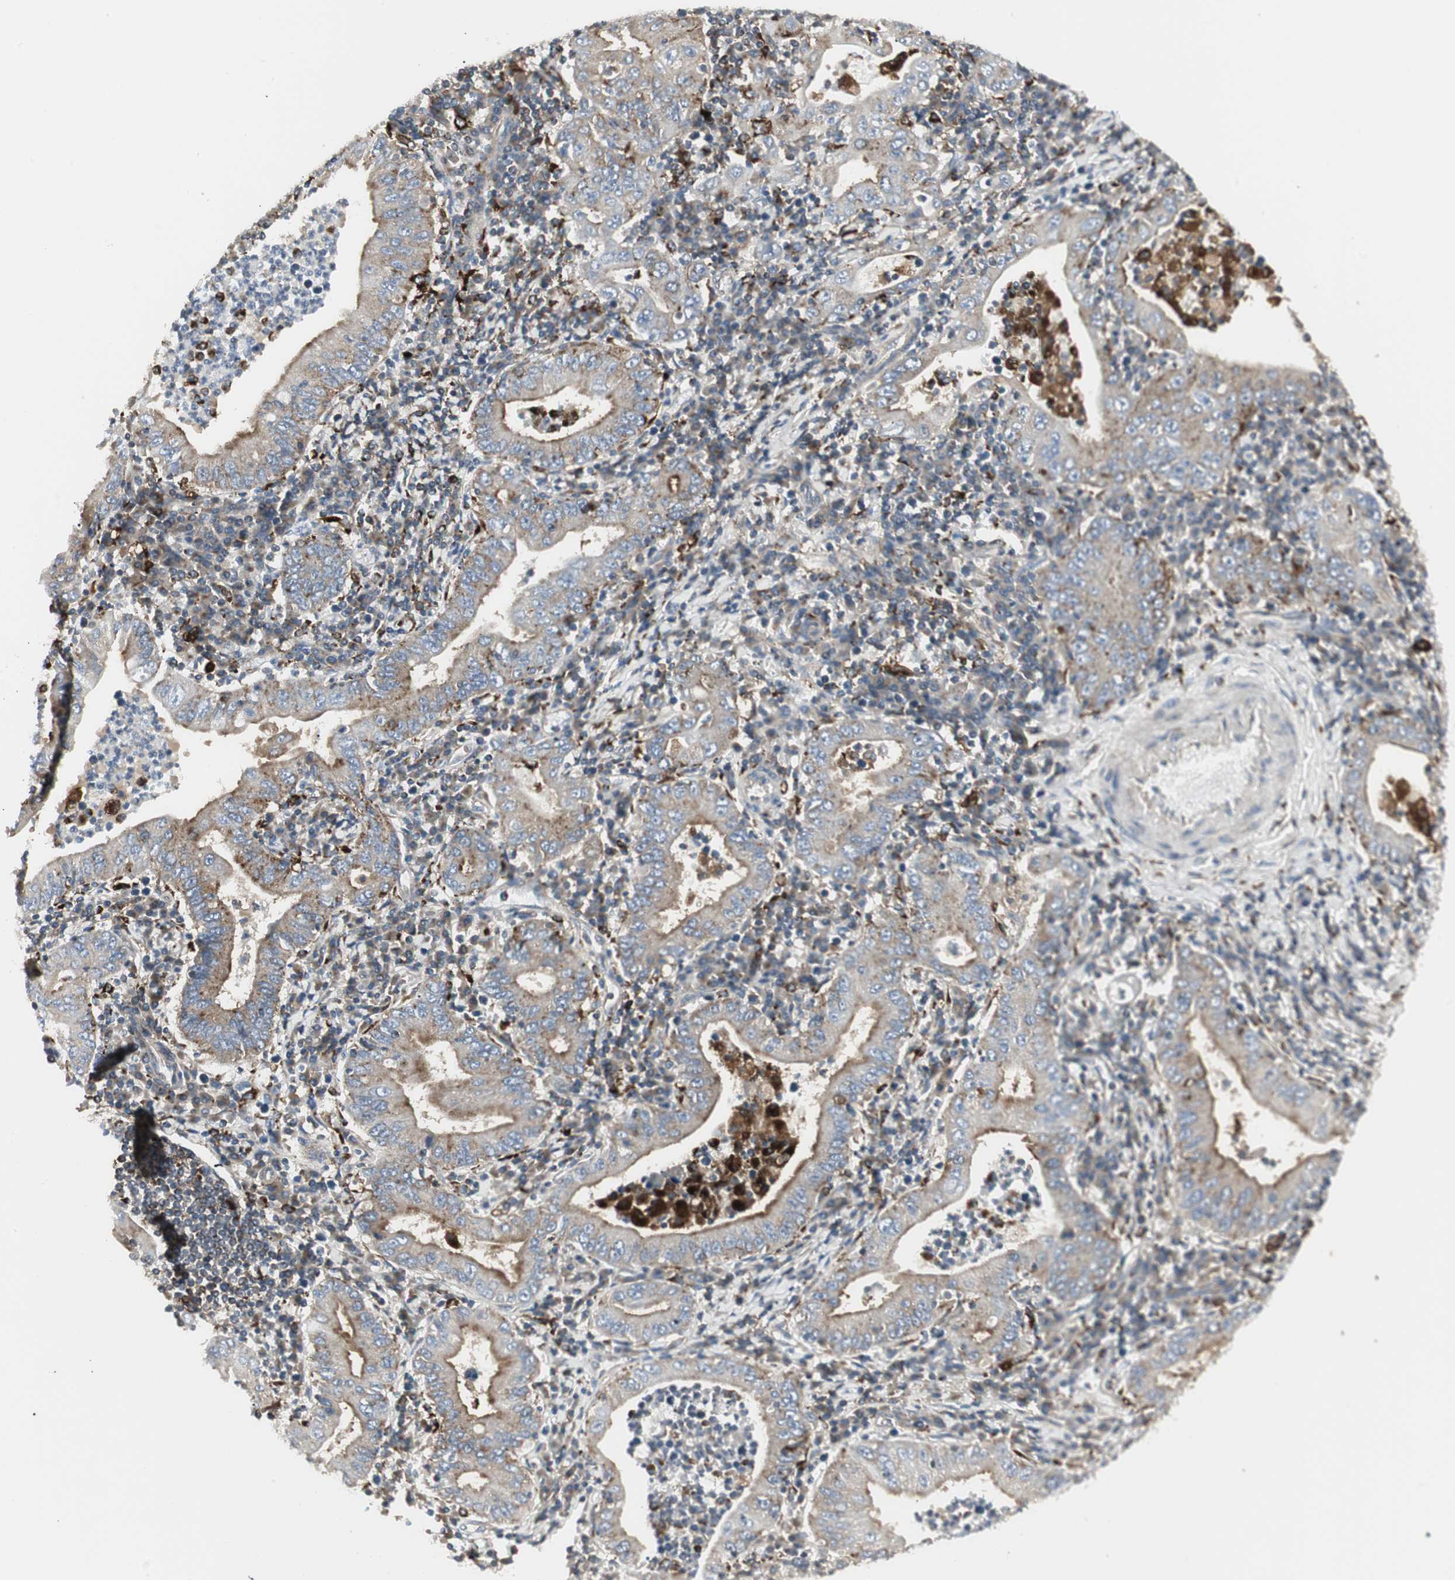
{"staining": {"intensity": "moderate", "quantity": "25%-75%", "location": "cytoplasmic/membranous"}, "tissue": "stomach cancer", "cell_type": "Tumor cells", "image_type": "cancer", "snomed": [{"axis": "morphology", "description": "Normal tissue, NOS"}, {"axis": "morphology", "description": "Adenocarcinoma, NOS"}, {"axis": "topography", "description": "Esophagus"}, {"axis": "topography", "description": "Stomach, upper"}, {"axis": "topography", "description": "Peripheral nerve tissue"}], "caption": "The photomicrograph reveals a brown stain indicating the presence of a protein in the cytoplasmic/membranous of tumor cells in adenocarcinoma (stomach). Nuclei are stained in blue.", "gene": "ATP6V1B2", "patient": {"sex": "male", "age": 62}}